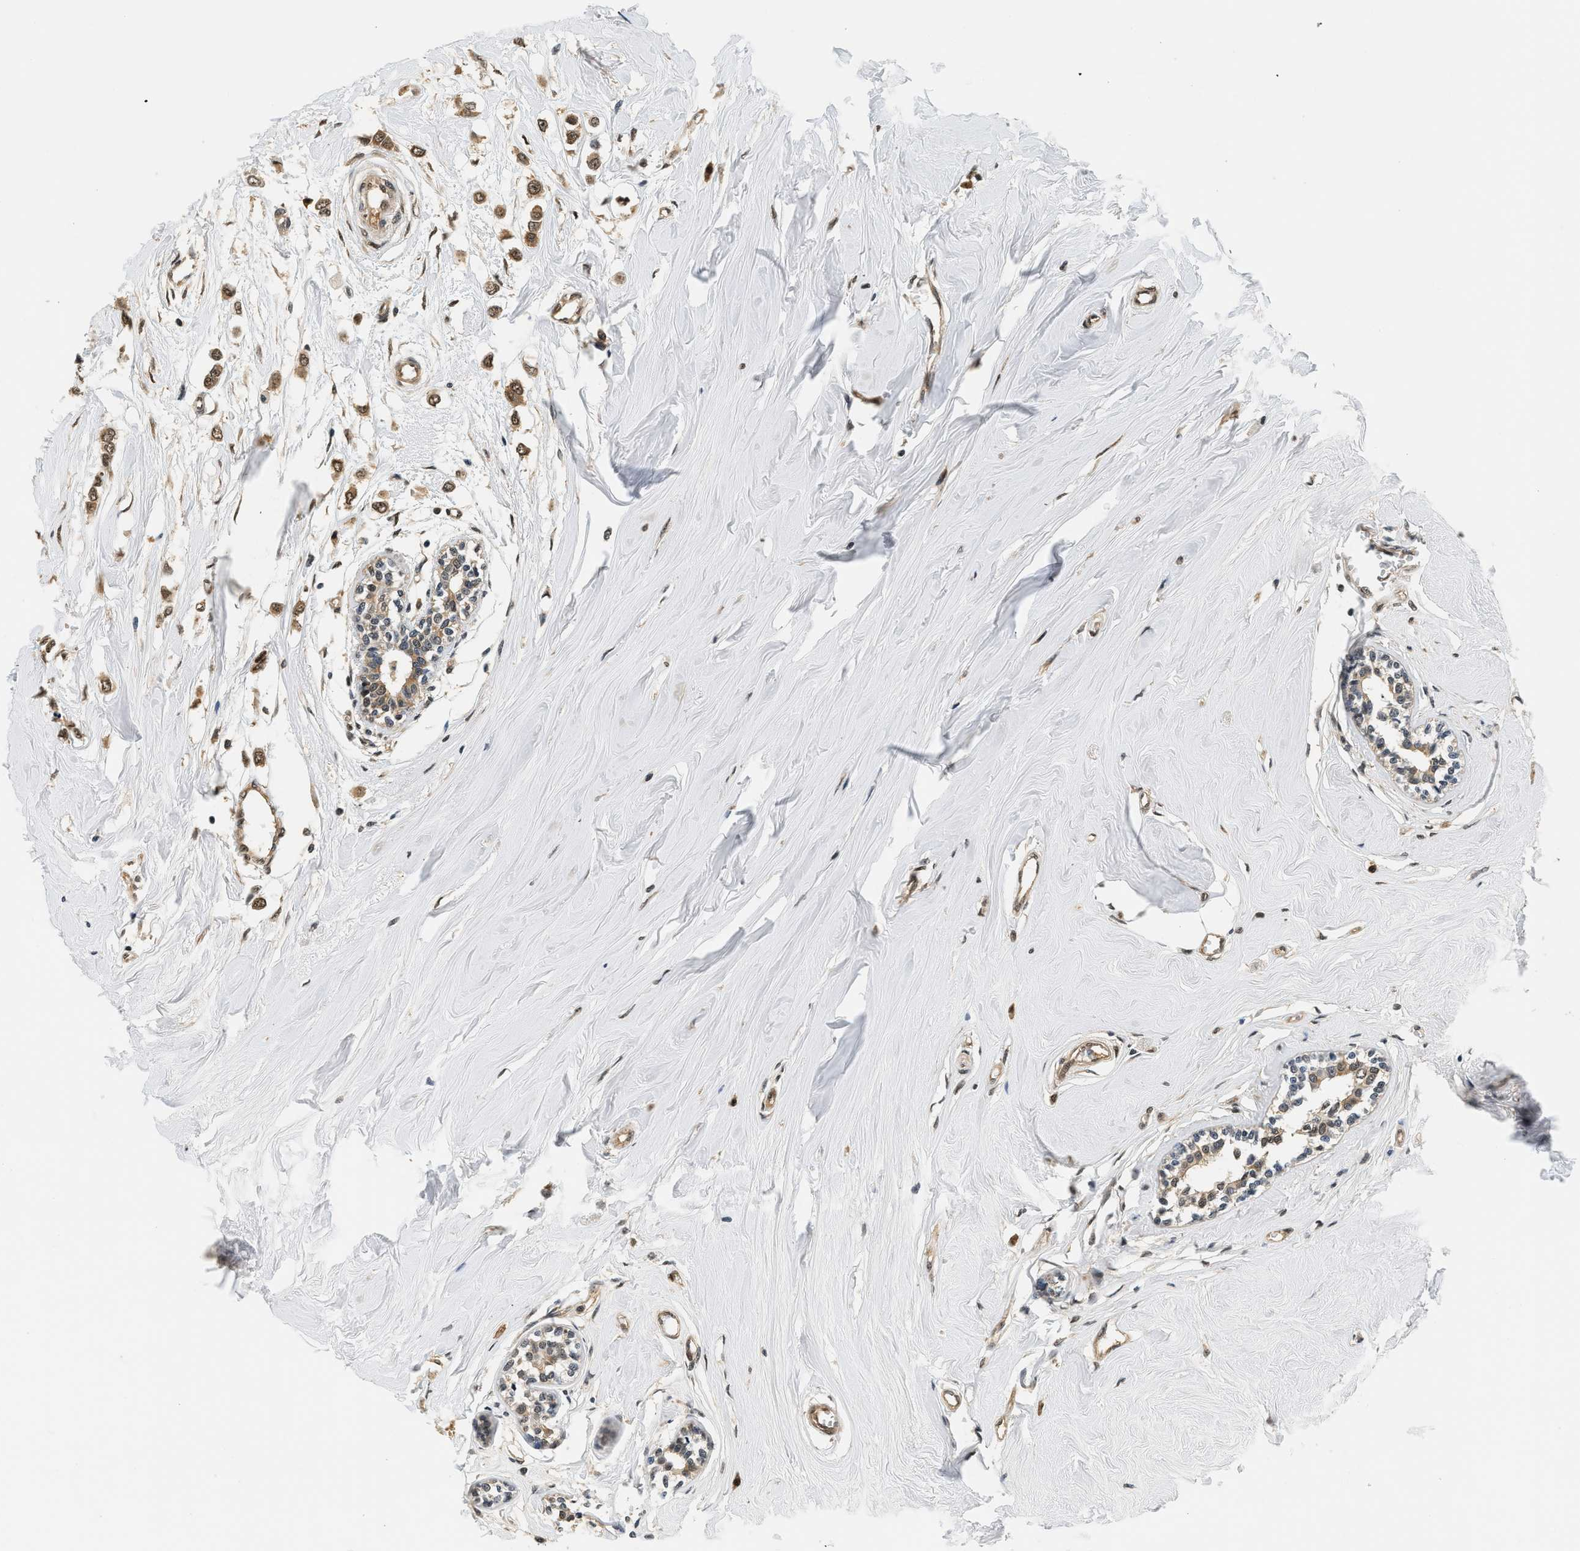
{"staining": {"intensity": "strong", "quantity": ">75%", "location": "cytoplasmic/membranous,nuclear"}, "tissue": "breast cancer", "cell_type": "Tumor cells", "image_type": "cancer", "snomed": [{"axis": "morphology", "description": "Lobular carcinoma"}, {"axis": "topography", "description": "Breast"}], "caption": "This histopathology image displays immunohistochemistry staining of human breast cancer, with high strong cytoplasmic/membranous and nuclear expression in approximately >75% of tumor cells.", "gene": "PSMD3", "patient": {"sex": "female", "age": 51}}